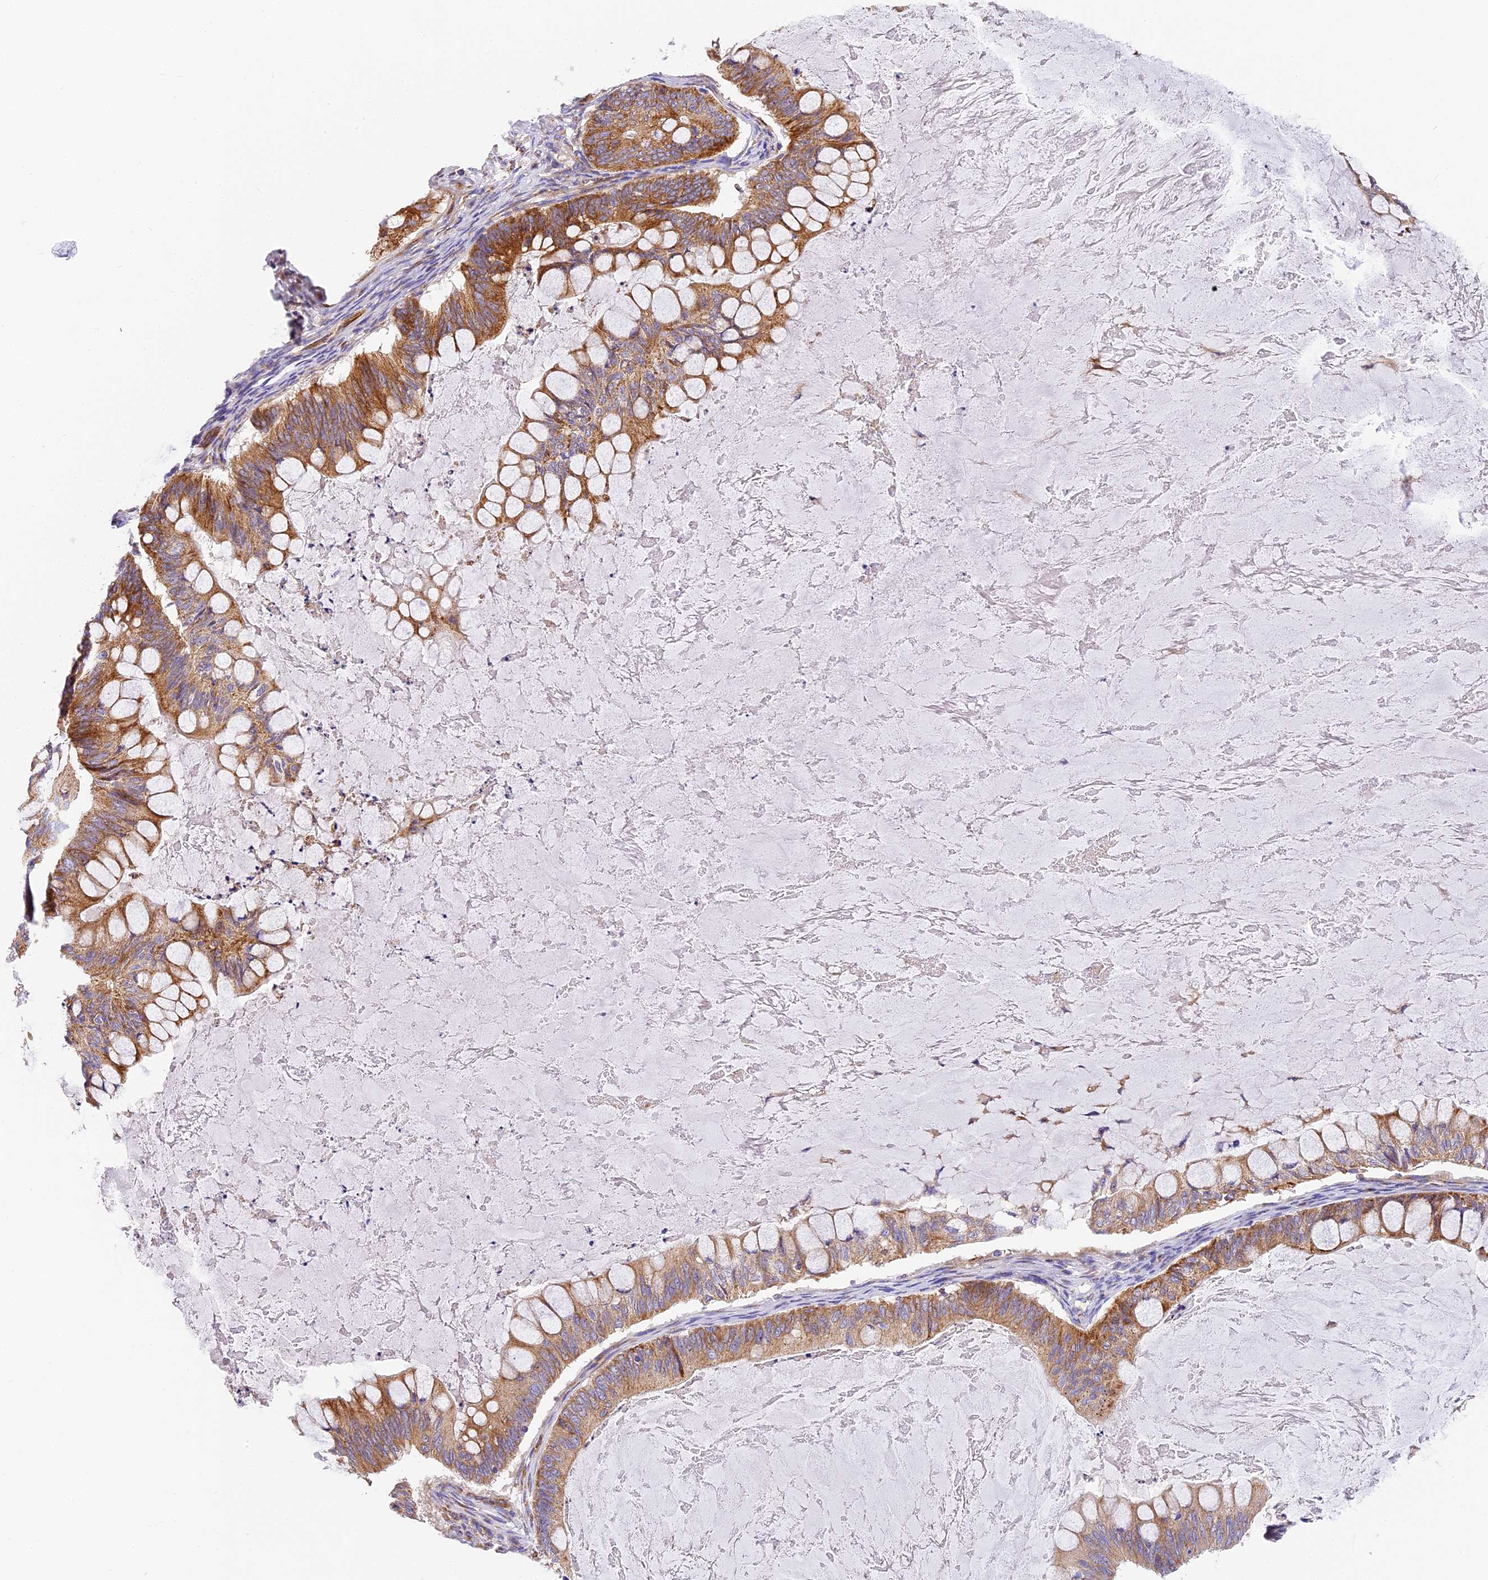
{"staining": {"intensity": "moderate", "quantity": ">75%", "location": "cytoplasmic/membranous"}, "tissue": "ovarian cancer", "cell_type": "Tumor cells", "image_type": "cancer", "snomed": [{"axis": "morphology", "description": "Cystadenocarcinoma, mucinous, NOS"}, {"axis": "topography", "description": "Ovary"}], "caption": "The micrograph exhibits a brown stain indicating the presence of a protein in the cytoplasmic/membranous of tumor cells in ovarian mucinous cystadenocarcinoma. Nuclei are stained in blue.", "gene": "MRAS", "patient": {"sex": "female", "age": 61}}